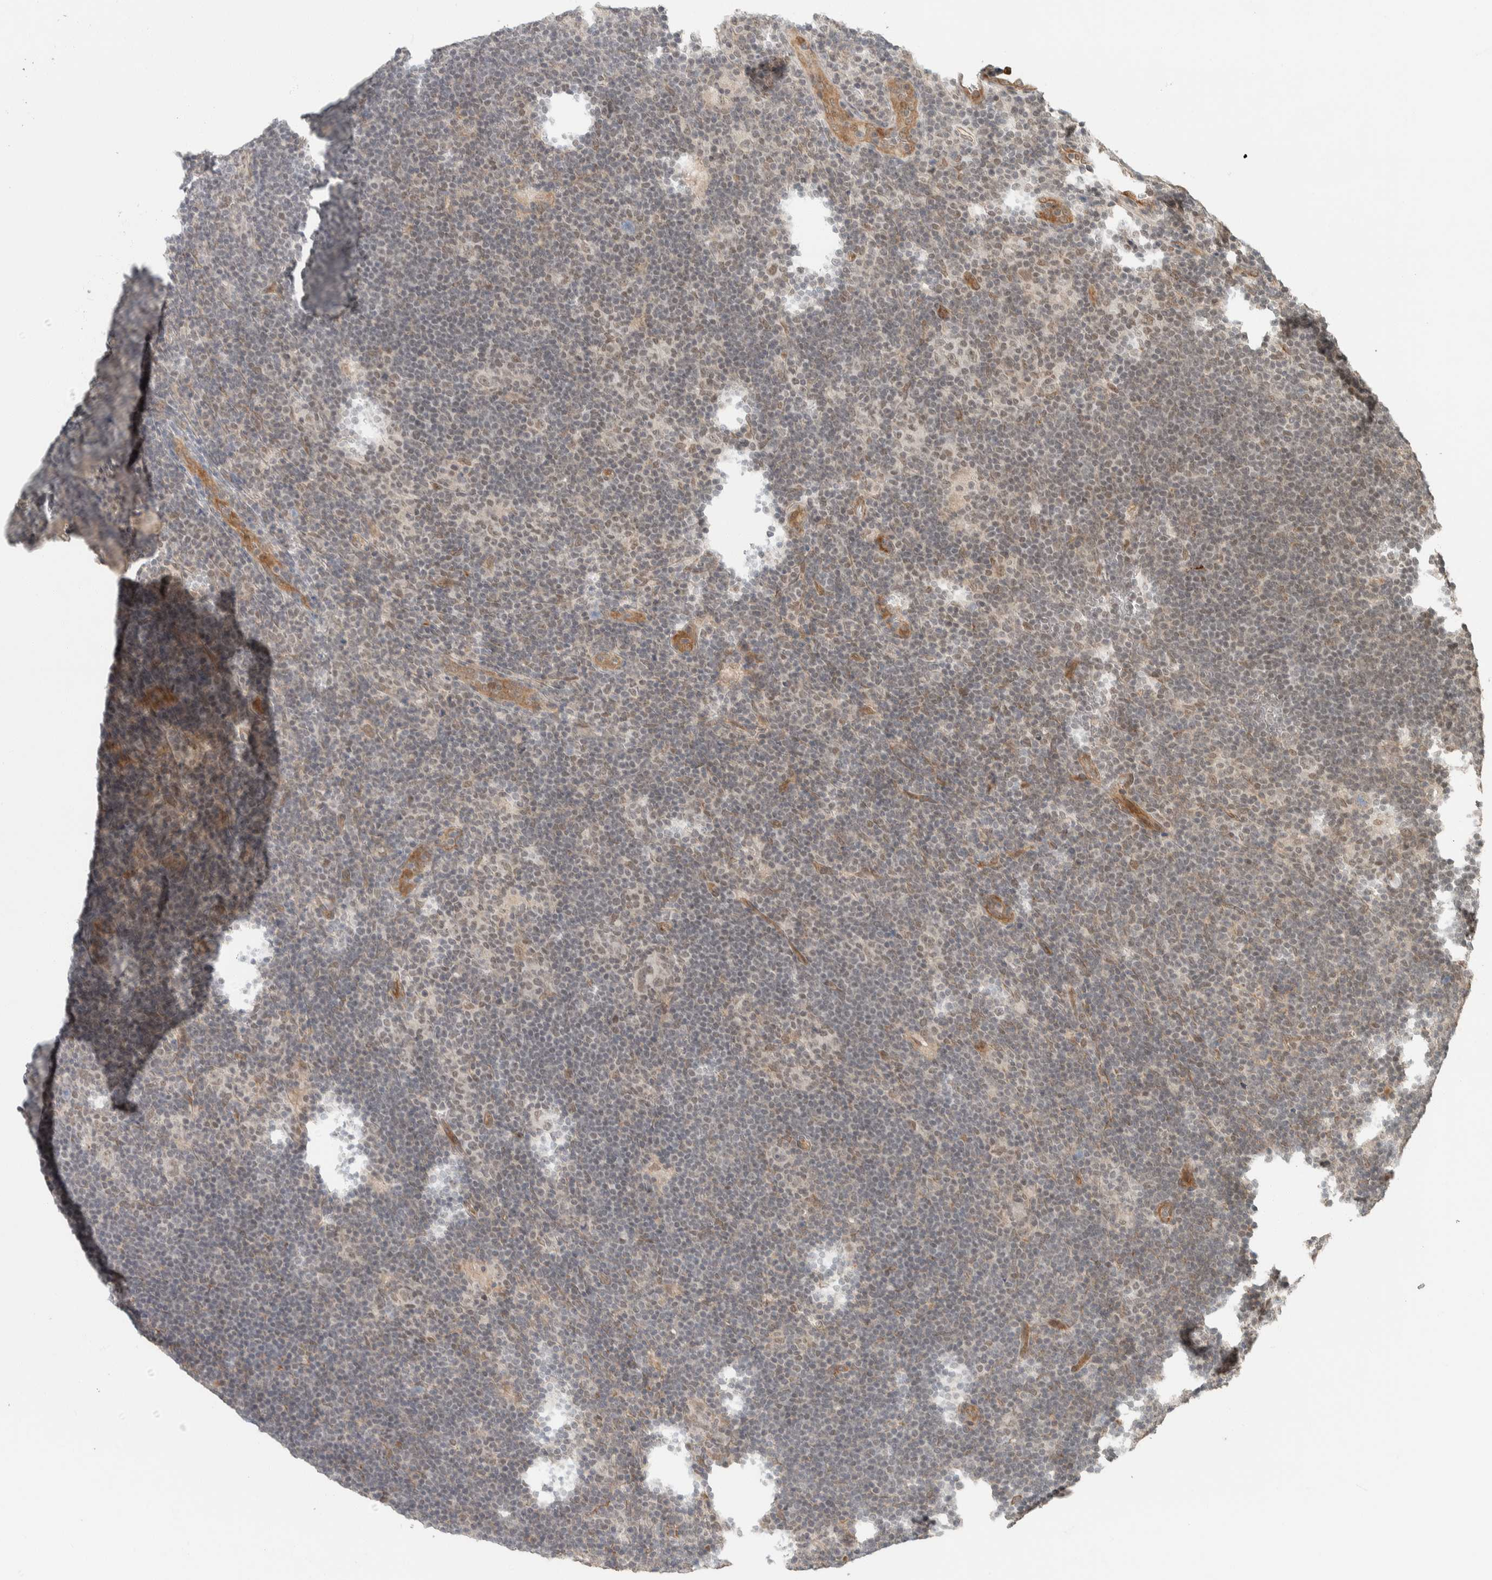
{"staining": {"intensity": "weak", "quantity": ">75%", "location": "nuclear"}, "tissue": "lymphoma", "cell_type": "Tumor cells", "image_type": "cancer", "snomed": [{"axis": "morphology", "description": "Hodgkin's disease, NOS"}, {"axis": "topography", "description": "Lymph node"}], "caption": "Immunohistochemical staining of human Hodgkin's disease displays low levels of weak nuclear protein staining in approximately >75% of tumor cells.", "gene": "ZBTB2", "patient": {"sex": "female", "age": 57}}